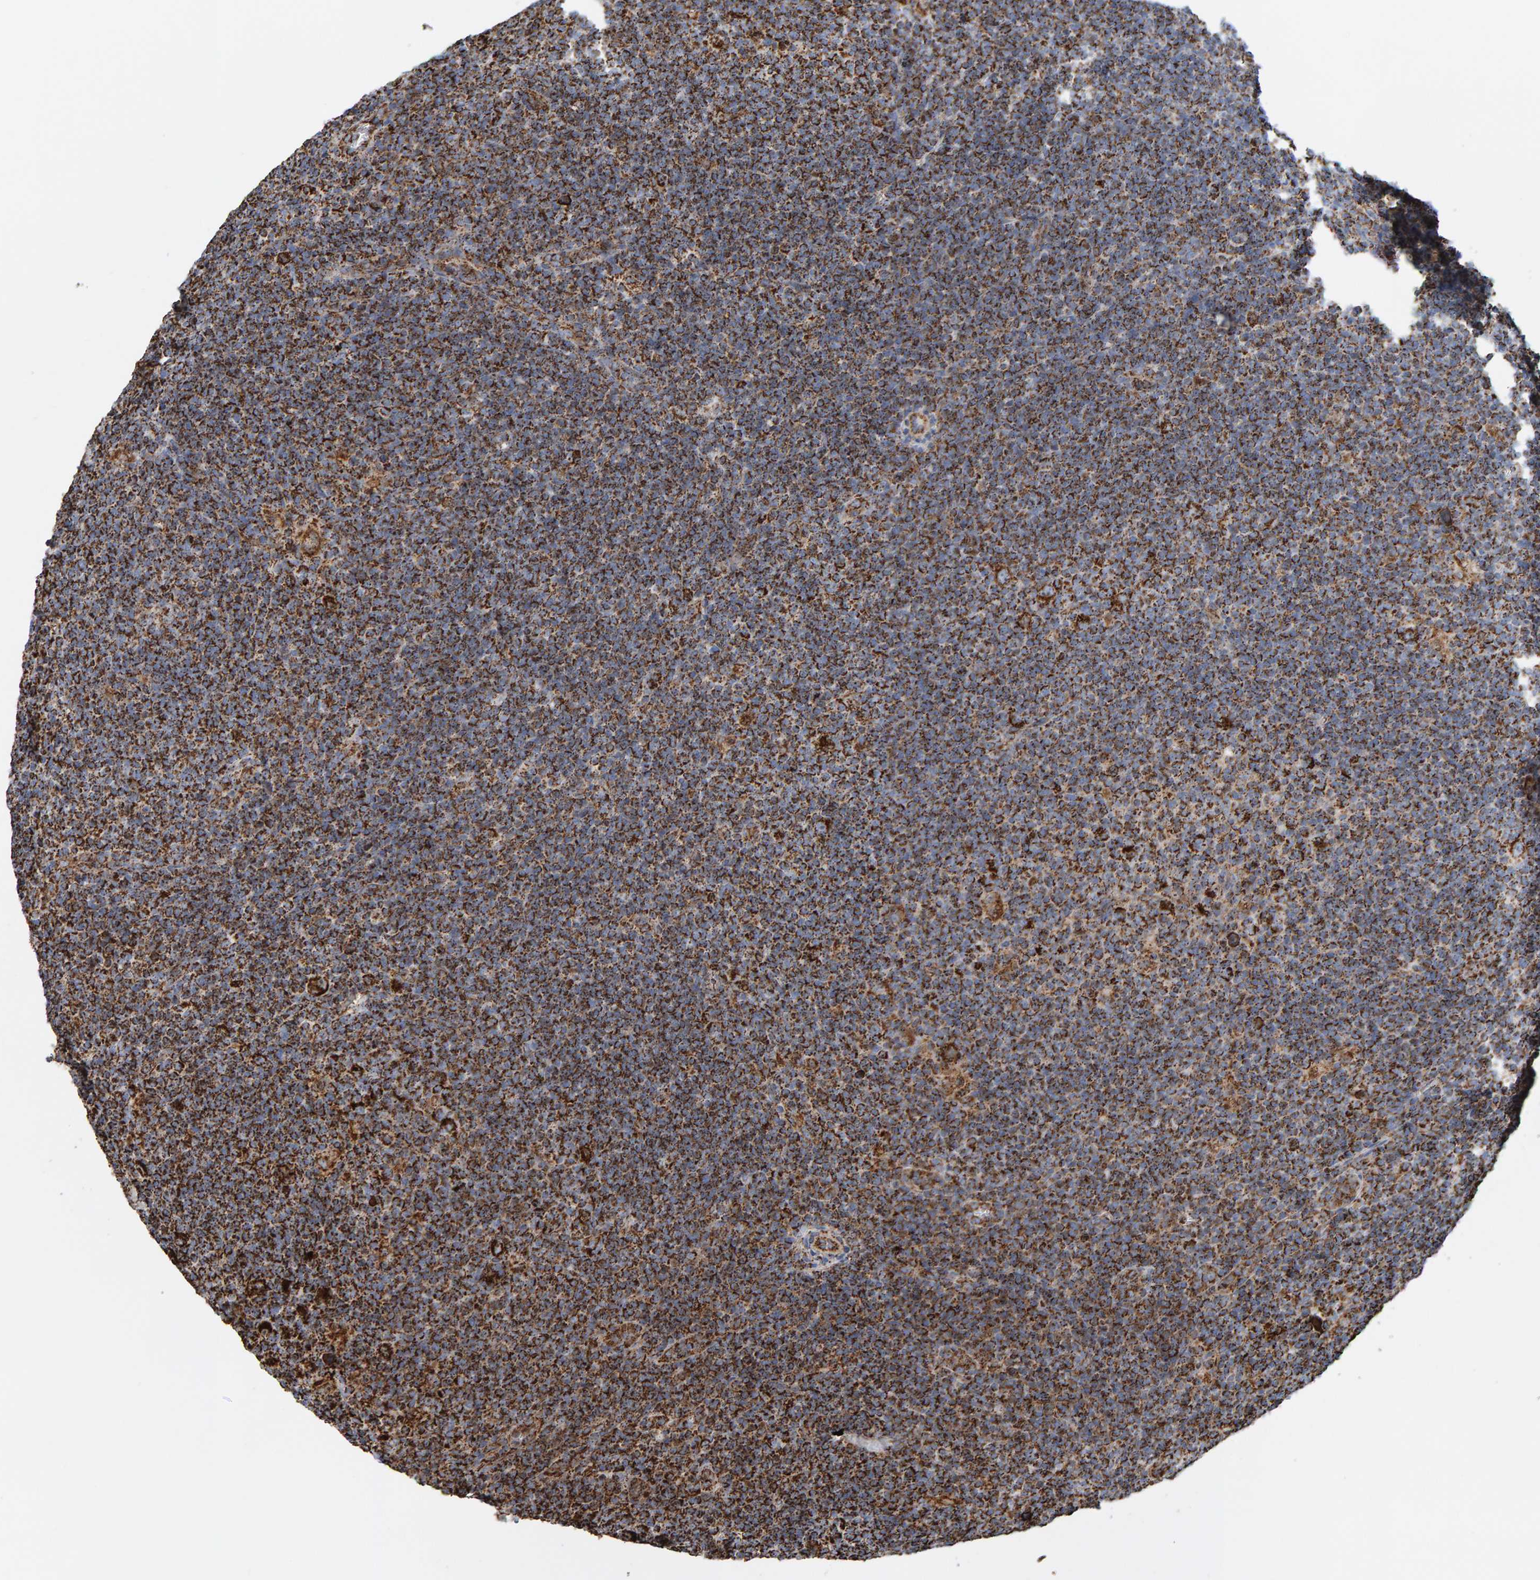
{"staining": {"intensity": "moderate", "quantity": ">75%", "location": "cytoplasmic/membranous"}, "tissue": "lymphoma", "cell_type": "Tumor cells", "image_type": "cancer", "snomed": [{"axis": "morphology", "description": "Hodgkin's disease, NOS"}, {"axis": "topography", "description": "Lymph node"}], "caption": "A photomicrograph showing moderate cytoplasmic/membranous expression in about >75% of tumor cells in lymphoma, as visualized by brown immunohistochemical staining.", "gene": "MRPL45", "patient": {"sex": "female", "age": 57}}